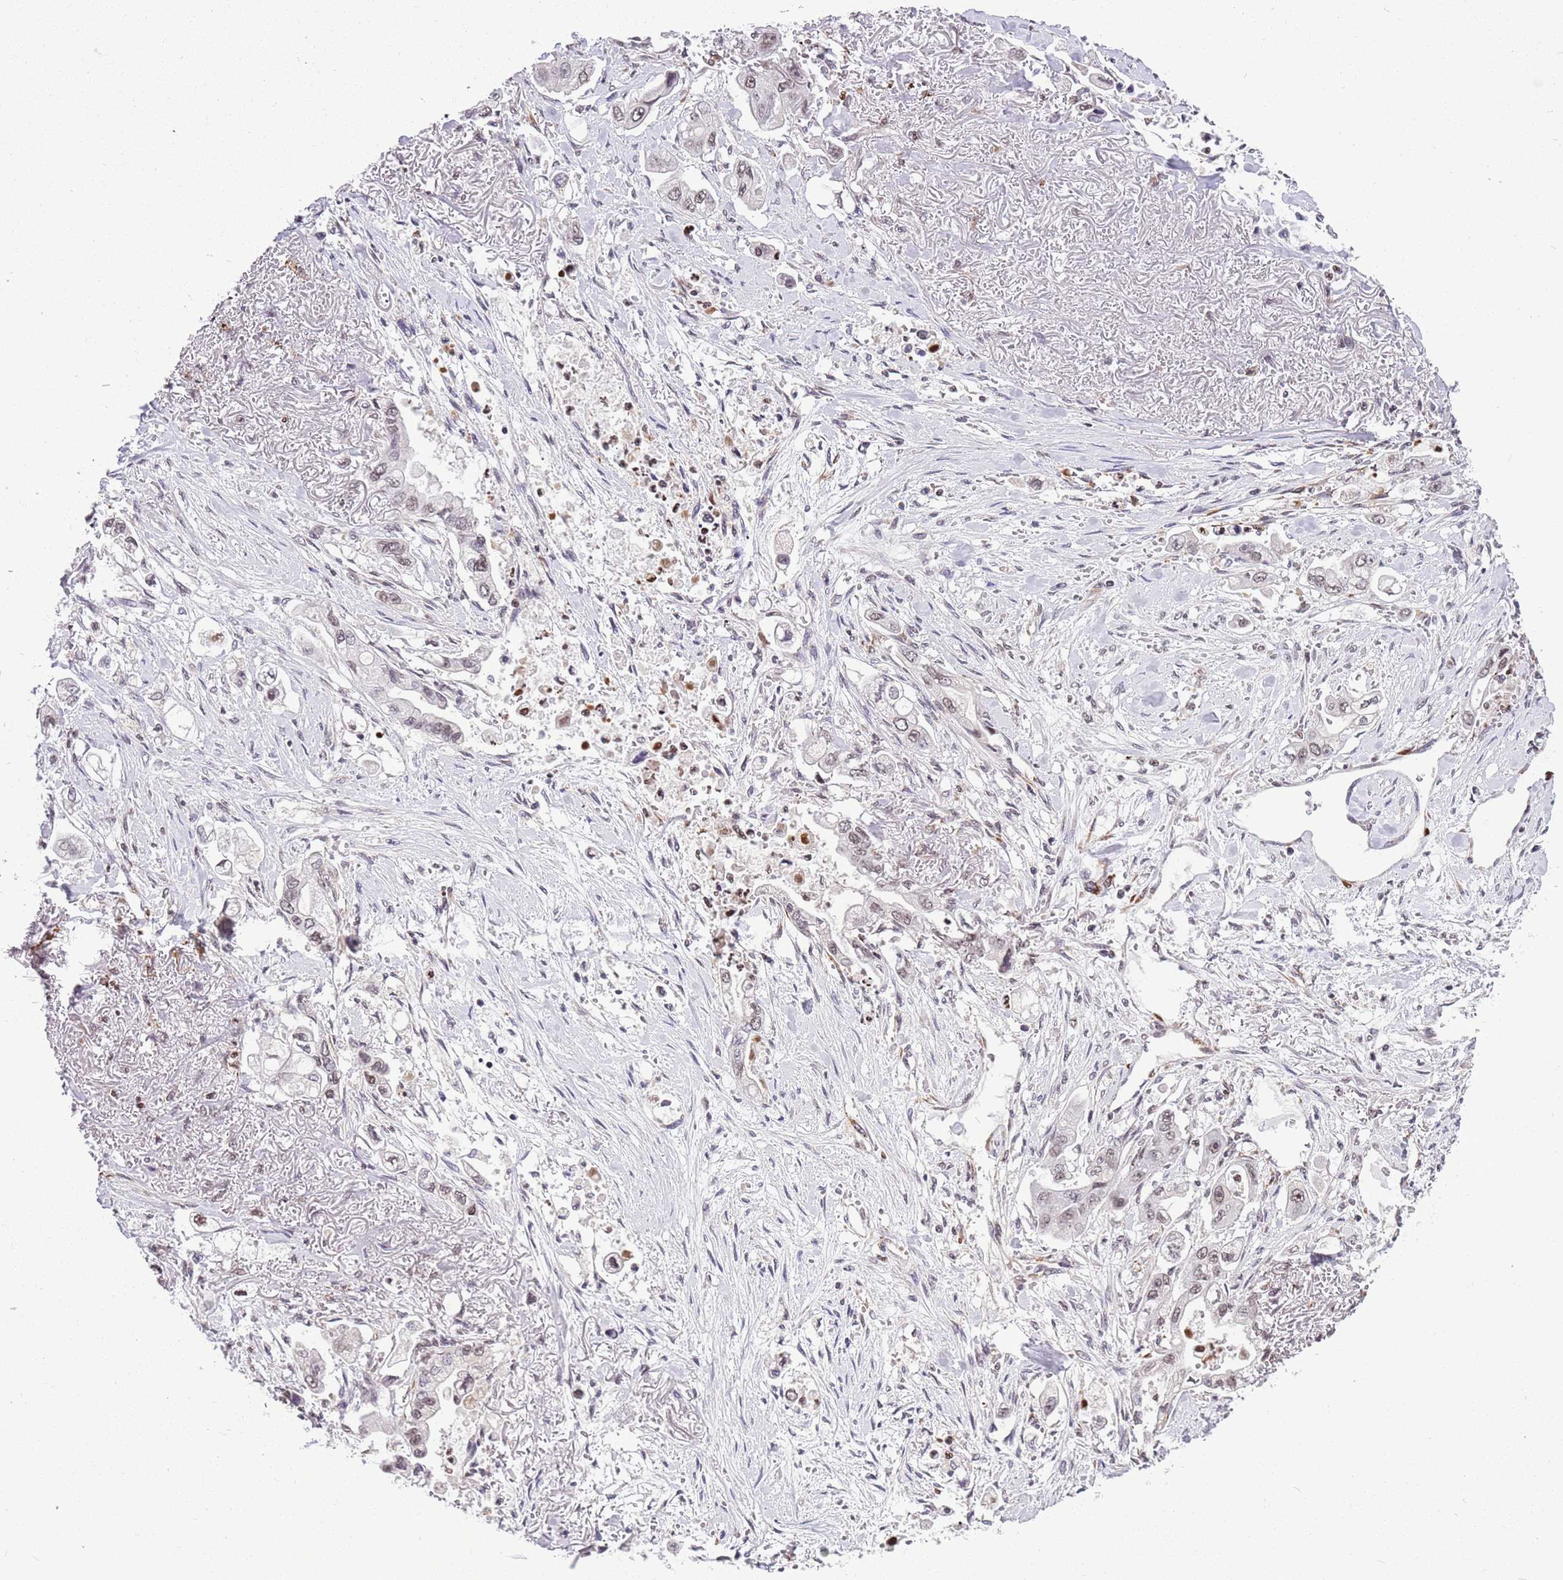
{"staining": {"intensity": "weak", "quantity": "25%-75%", "location": "nuclear"}, "tissue": "stomach cancer", "cell_type": "Tumor cells", "image_type": "cancer", "snomed": [{"axis": "morphology", "description": "Adenocarcinoma, NOS"}, {"axis": "topography", "description": "Stomach"}], "caption": "Stomach adenocarcinoma tissue demonstrates weak nuclear positivity in approximately 25%-75% of tumor cells, visualized by immunohistochemistry. (brown staining indicates protein expression, while blue staining denotes nuclei).", "gene": "NRIP1", "patient": {"sex": "male", "age": 62}}